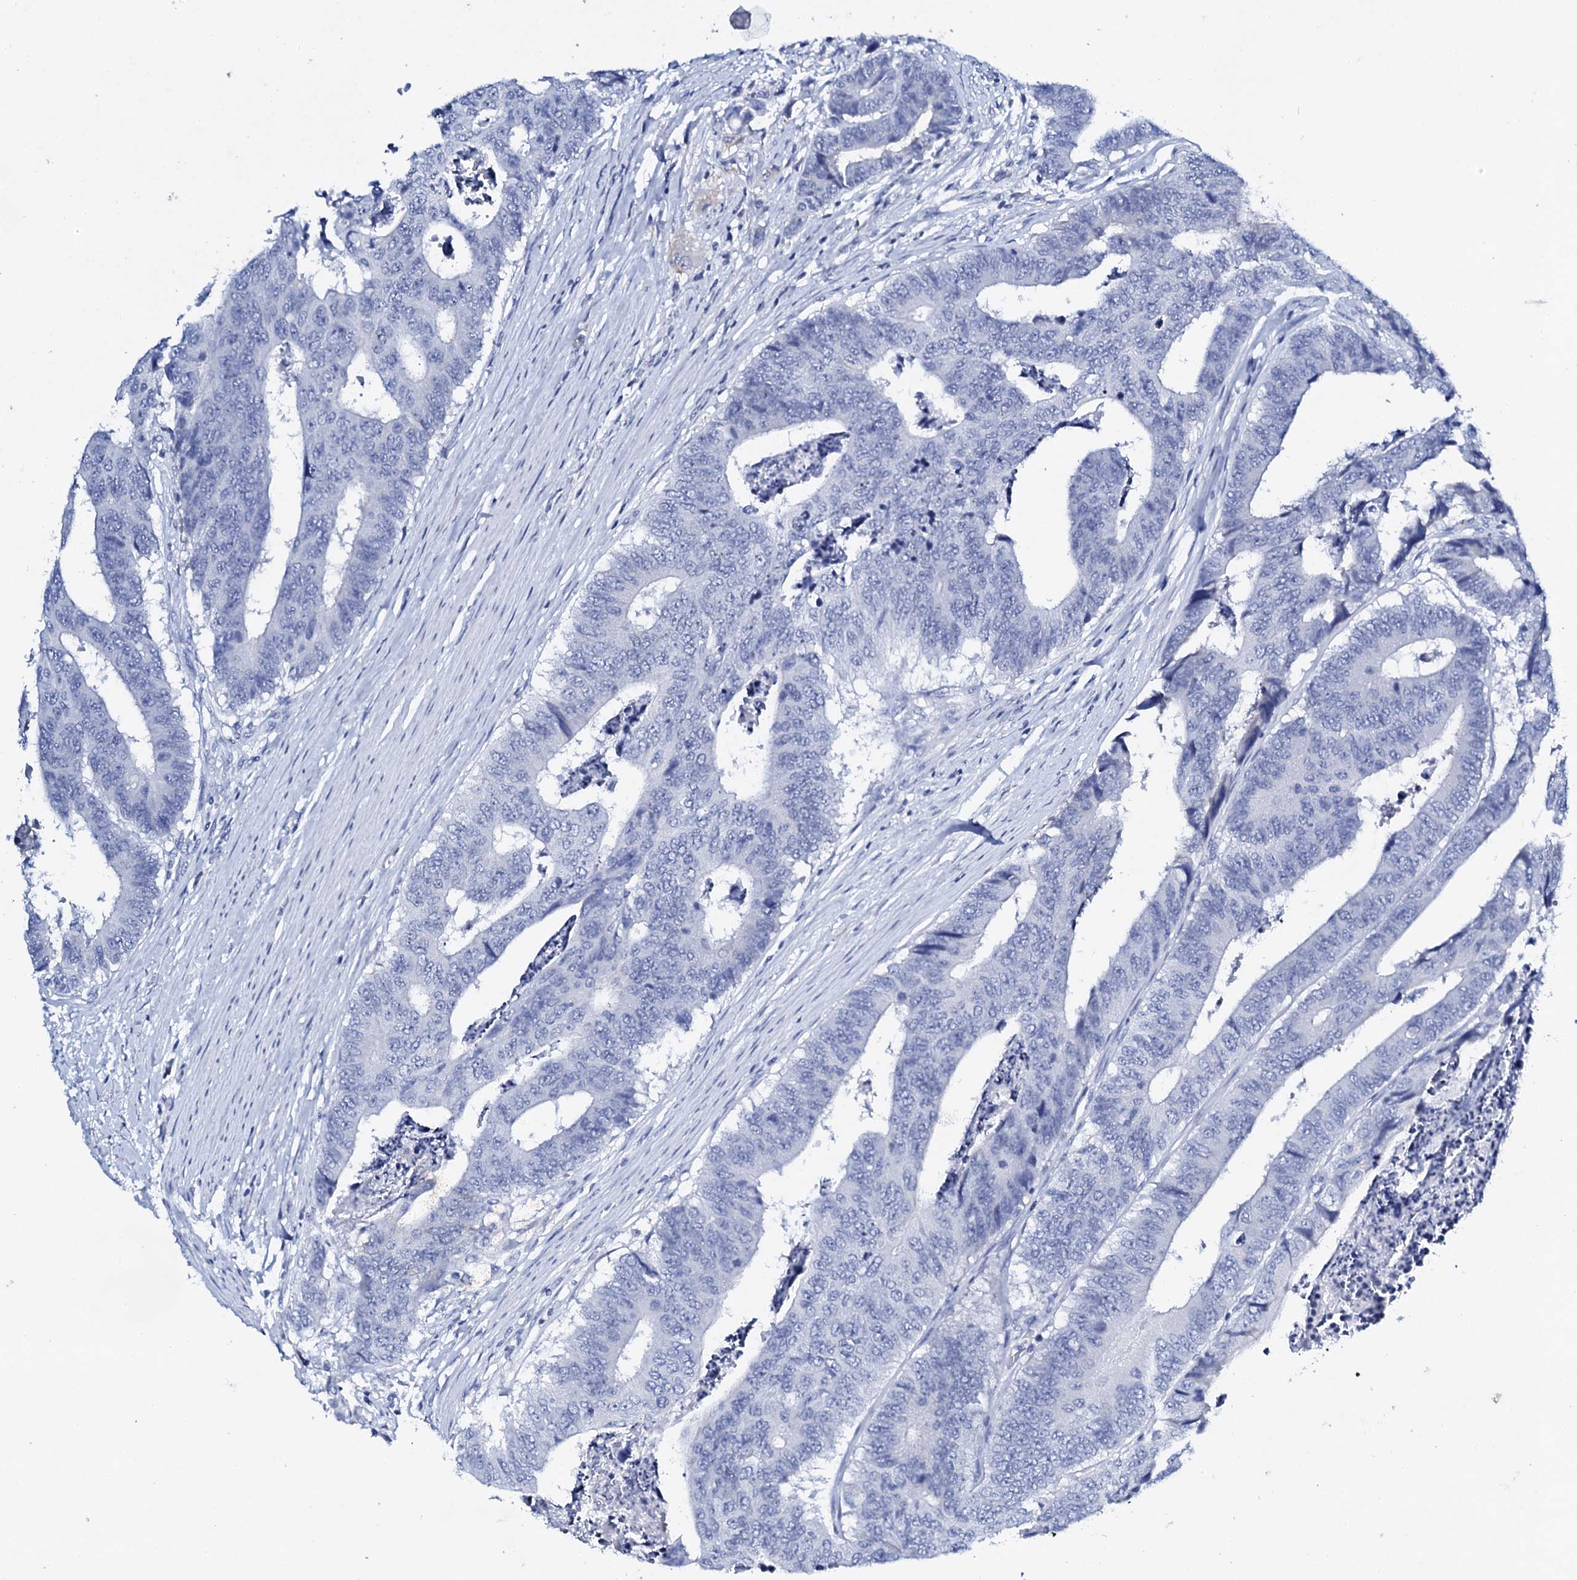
{"staining": {"intensity": "negative", "quantity": "none", "location": "none"}, "tissue": "colorectal cancer", "cell_type": "Tumor cells", "image_type": "cancer", "snomed": [{"axis": "morphology", "description": "Adenocarcinoma, NOS"}, {"axis": "topography", "description": "Rectum"}], "caption": "Tumor cells are negative for protein expression in human colorectal cancer (adenocarcinoma).", "gene": "FBXL16", "patient": {"sex": "male", "age": 84}}